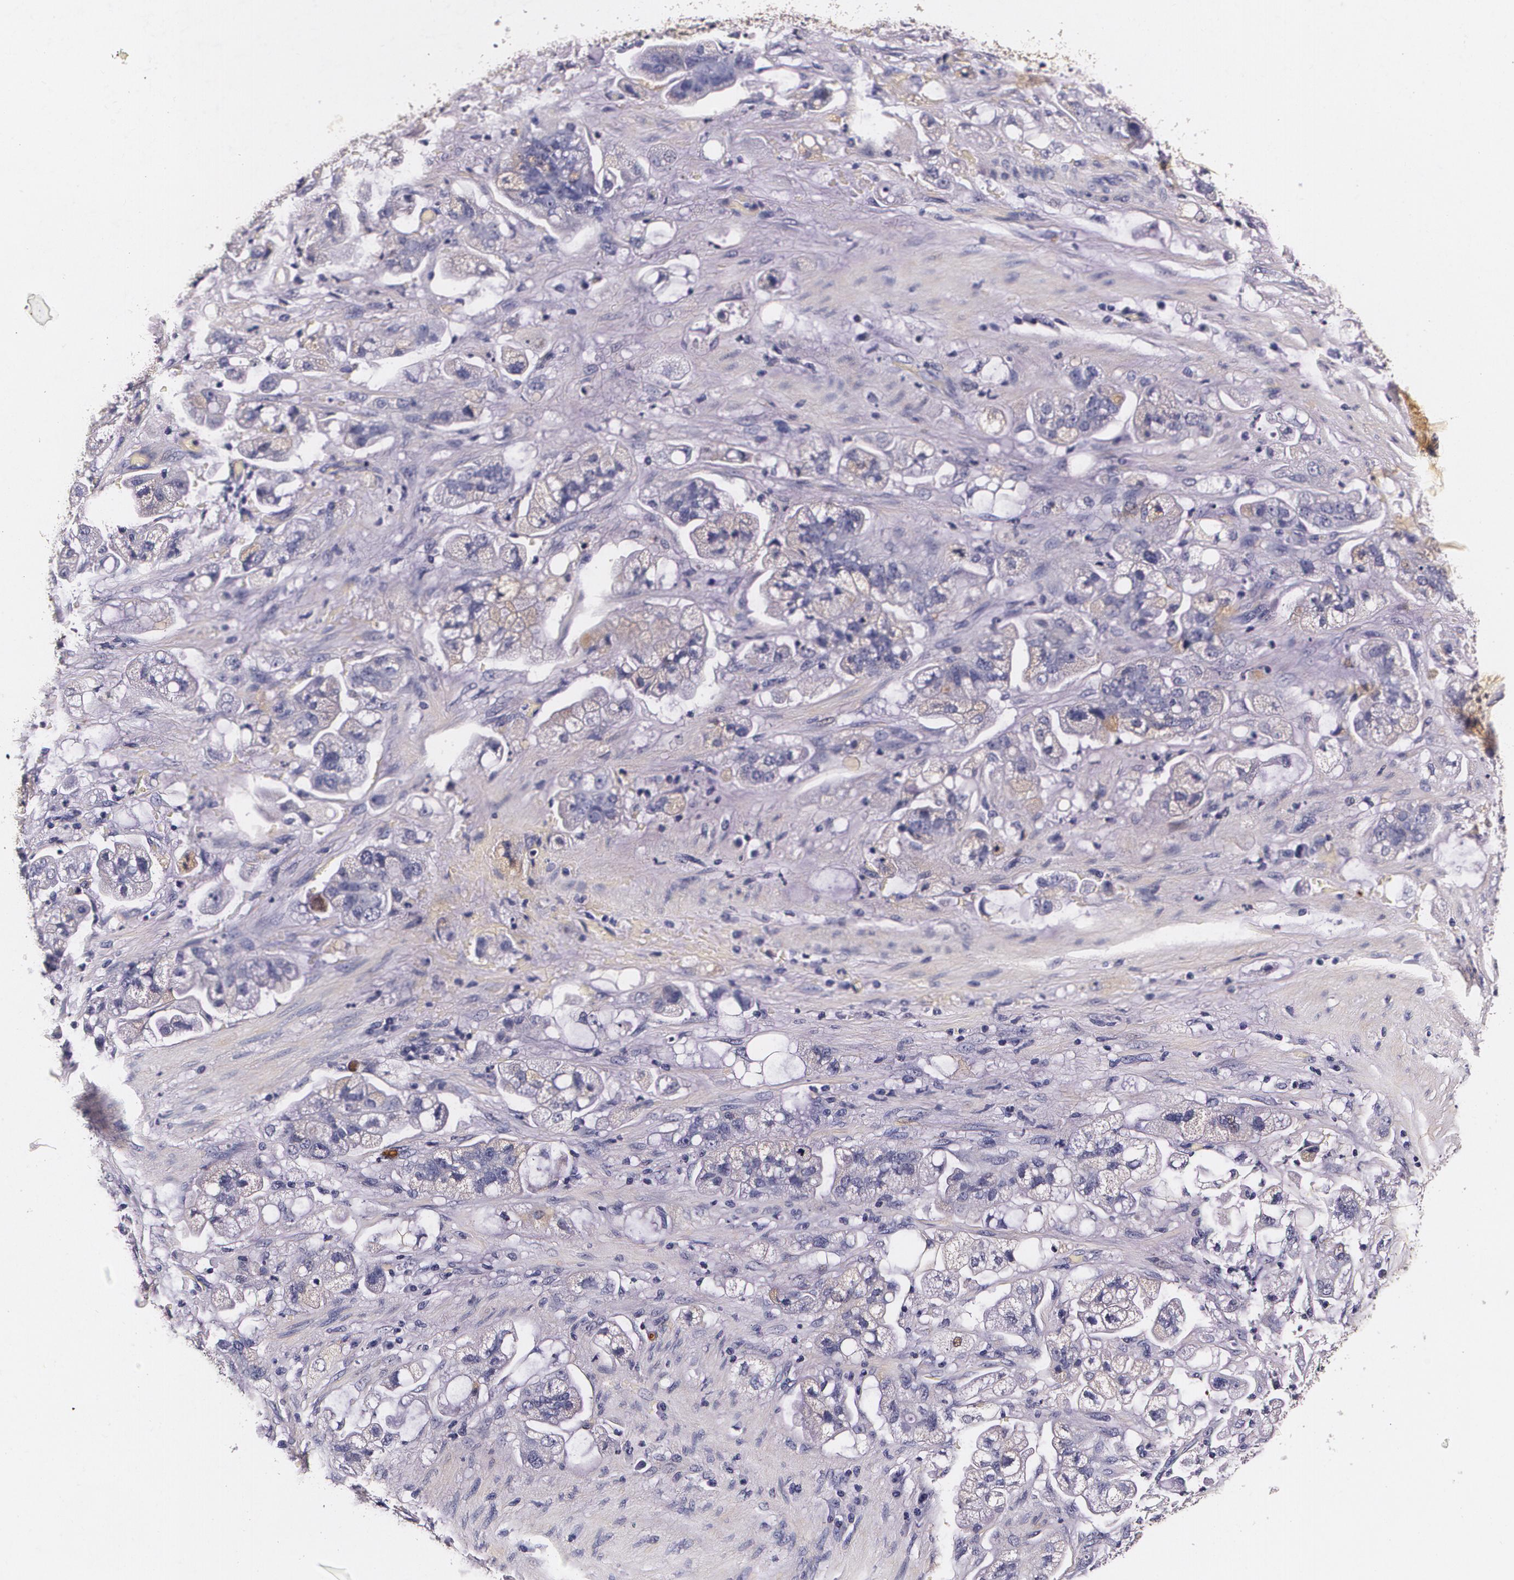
{"staining": {"intensity": "negative", "quantity": "none", "location": "none"}, "tissue": "stomach cancer", "cell_type": "Tumor cells", "image_type": "cancer", "snomed": [{"axis": "morphology", "description": "Adenocarcinoma, NOS"}, {"axis": "topography", "description": "Stomach"}], "caption": "The micrograph exhibits no significant staining in tumor cells of stomach cancer (adenocarcinoma). The staining was performed using DAB to visualize the protein expression in brown, while the nuclei were stained in blue with hematoxylin (Magnification: 20x).", "gene": "TTR", "patient": {"sex": "male", "age": 62}}